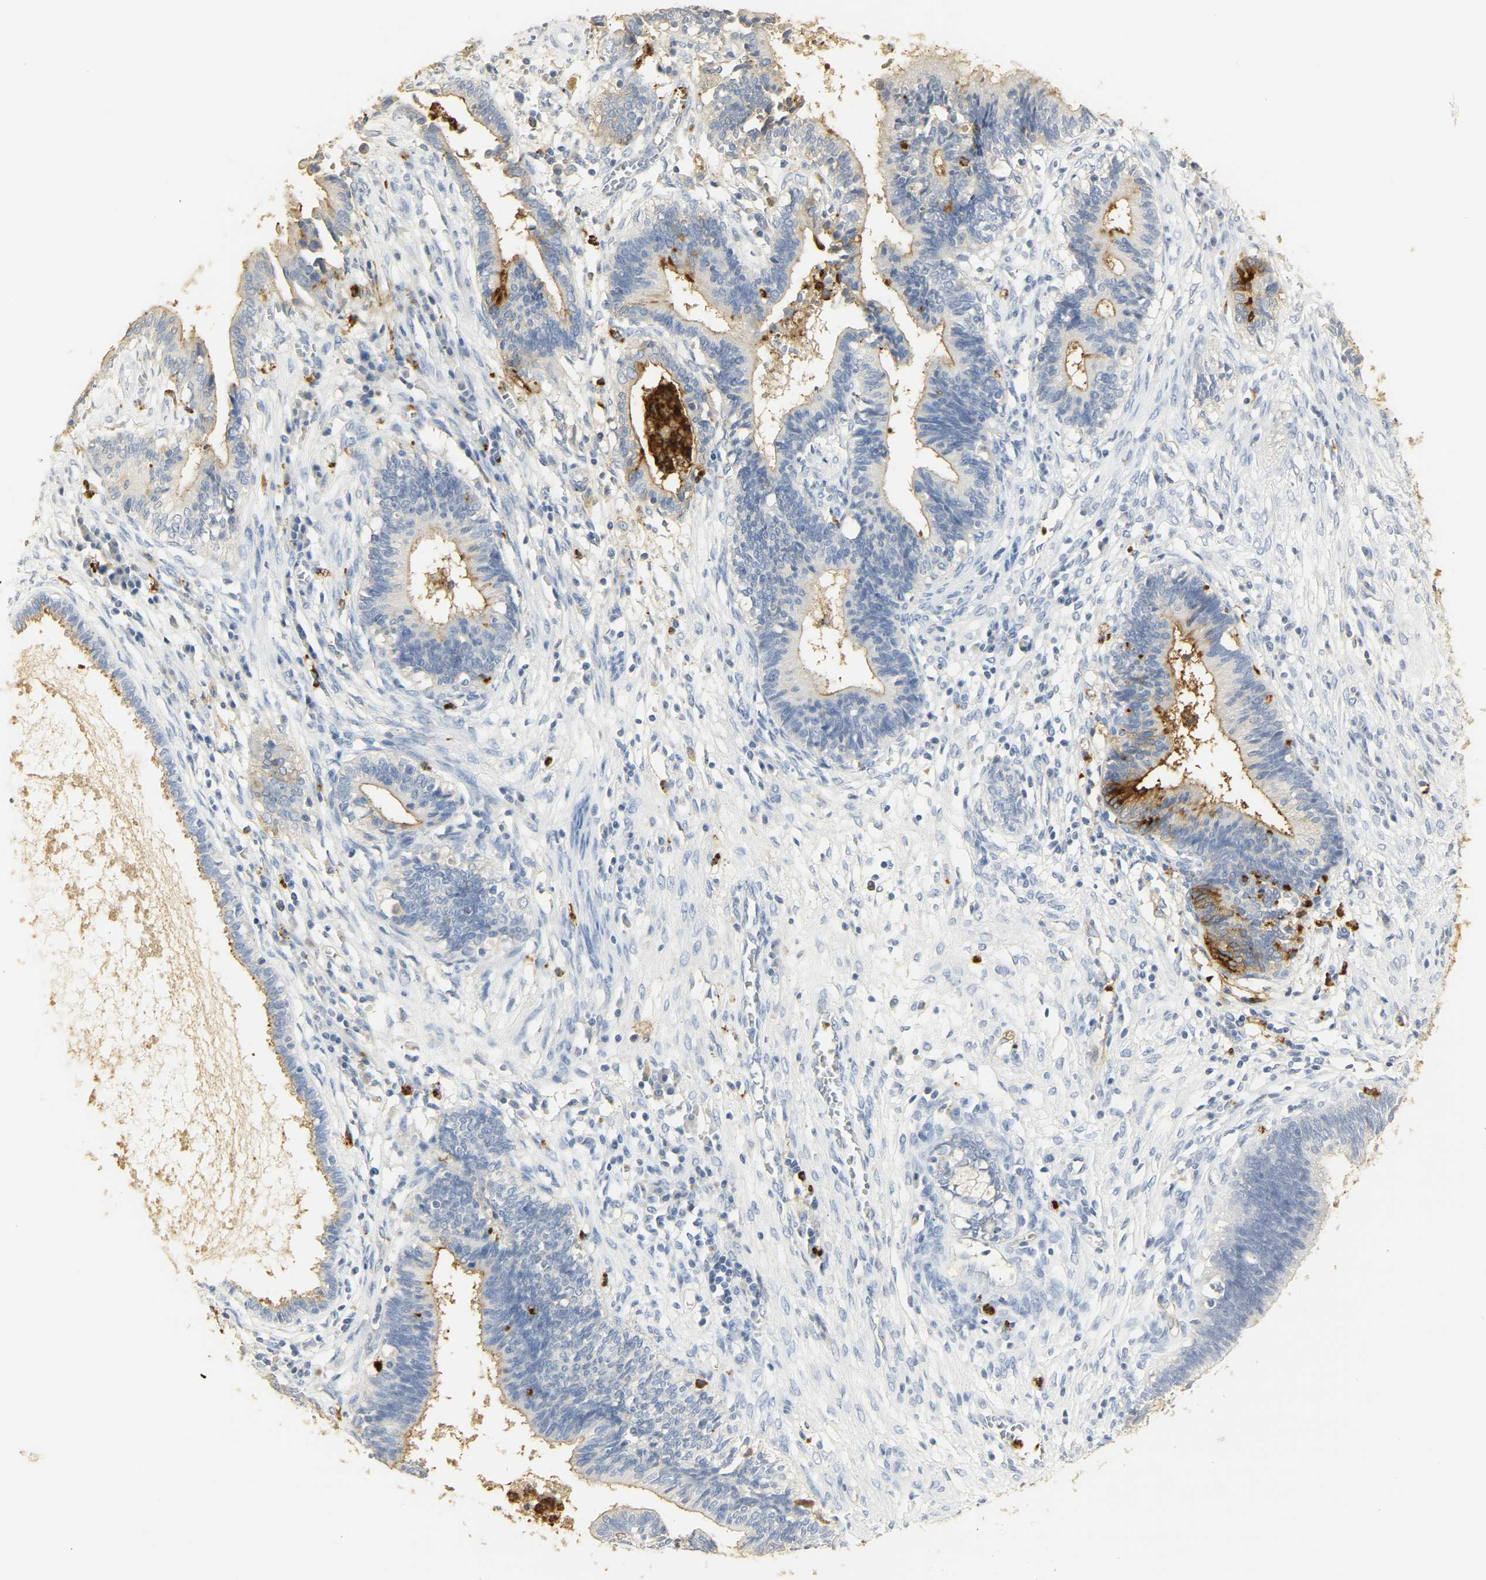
{"staining": {"intensity": "strong", "quantity": "25%-75%", "location": "cytoplasmic/membranous"}, "tissue": "cervical cancer", "cell_type": "Tumor cells", "image_type": "cancer", "snomed": [{"axis": "morphology", "description": "Adenocarcinoma, NOS"}, {"axis": "topography", "description": "Cervix"}], "caption": "The histopathology image shows staining of cervical cancer (adenocarcinoma), revealing strong cytoplasmic/membranous protein staining (brown color) within tumor cells.", "gene": "CEACAM5", "patient": {"sex": "female", "age": 44}}